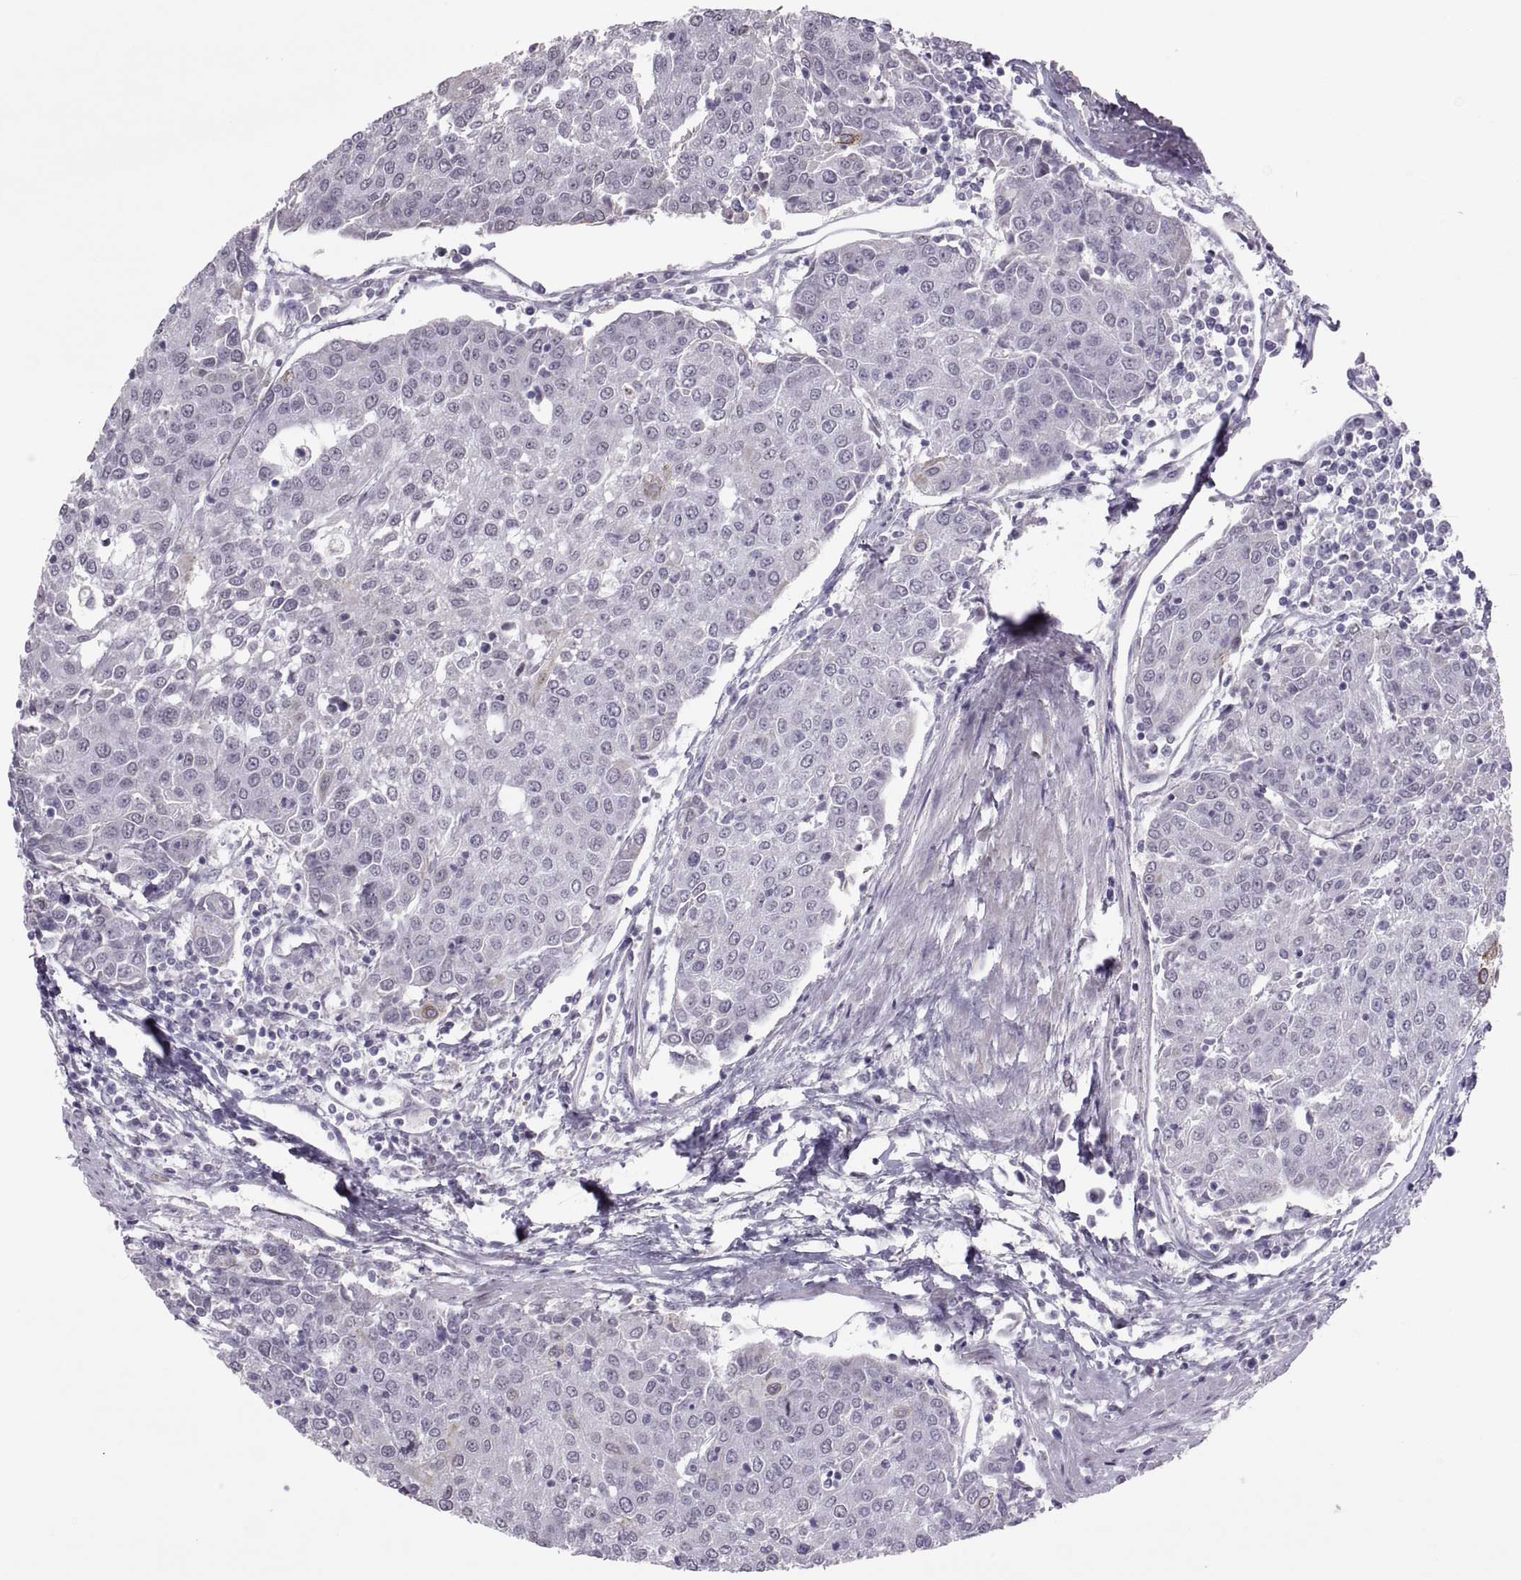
{"staining": {"intensity": "negative", "quantity": "none", "location": "none"}, "tissue": "urothelial cancer", "cell_type": "Tumor cells", "image_type": "cancer", "snomed": [{"axis": "morphology", "description": "Urothelial carcinoma, High grade"}, {"axis": "topography", "description": "Urinary bladder"}], "caption": "High power microscopy histopathology image of an IHC image of urothelial cancer, revealing no significant positivity in tumor cells.", "gene": "KRT77", "patient": {"sex": "female", "age": 85}}